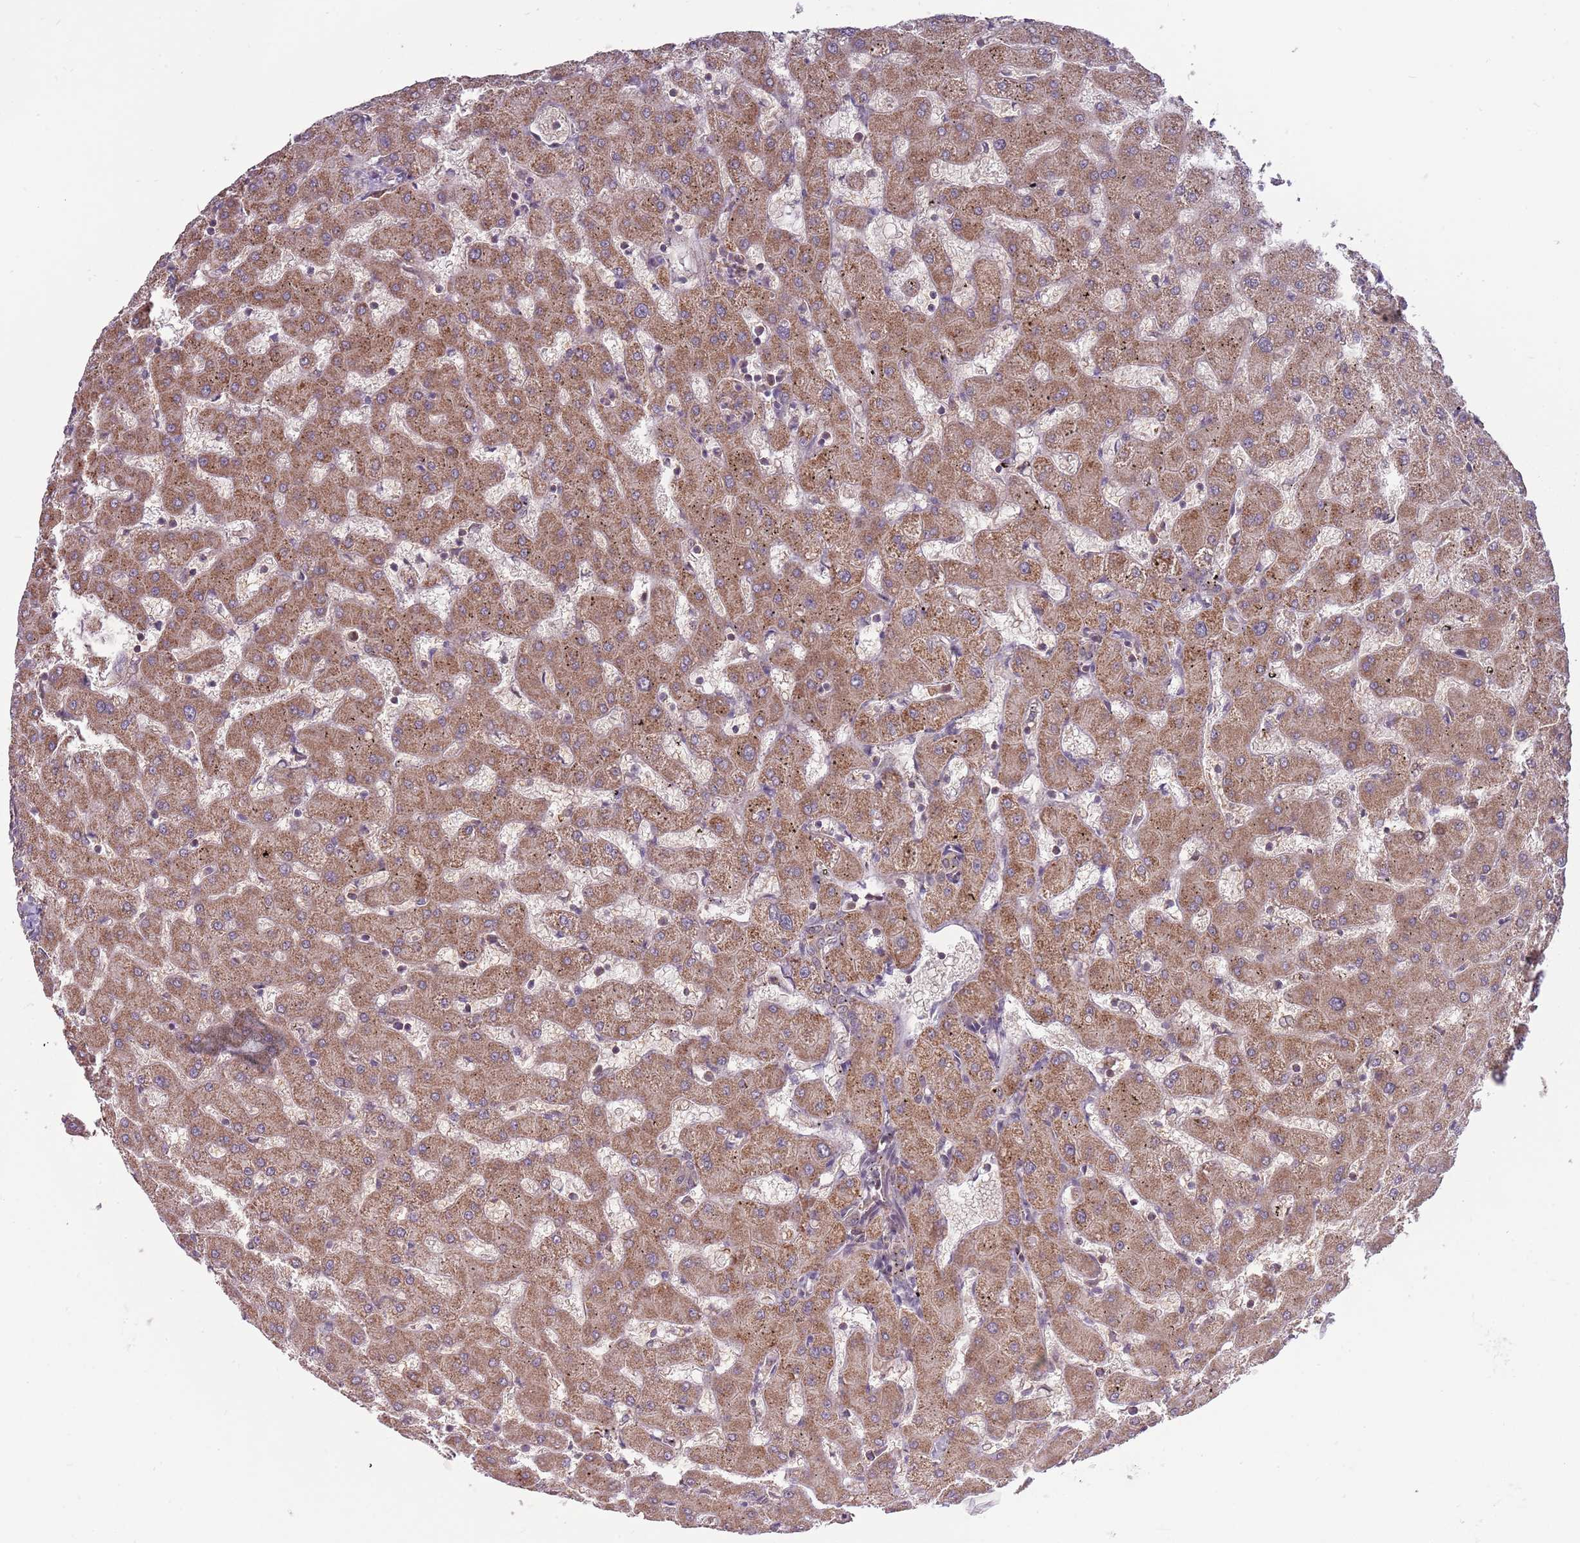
{"staining": {"intensity": "weak", "quantity": ">75%", "location": "cytoplasmic/membranous"}, "tissue": "liver", "cell_type": "Cholangiocytes", "image_type": "normal", "snomed": [{"axis": "morphology", "description": "Normal tissue, NOS"}, {"axis": "topography", "description": "Liver"}], "caption": "Liver stained with immunohistochemistry (IHC) displays weak cytoplasmic/membranous staining in approximately >75% of cholangiocytes.", "gene": "RNF181", "patient": {"sex": "female", "age": 63}}